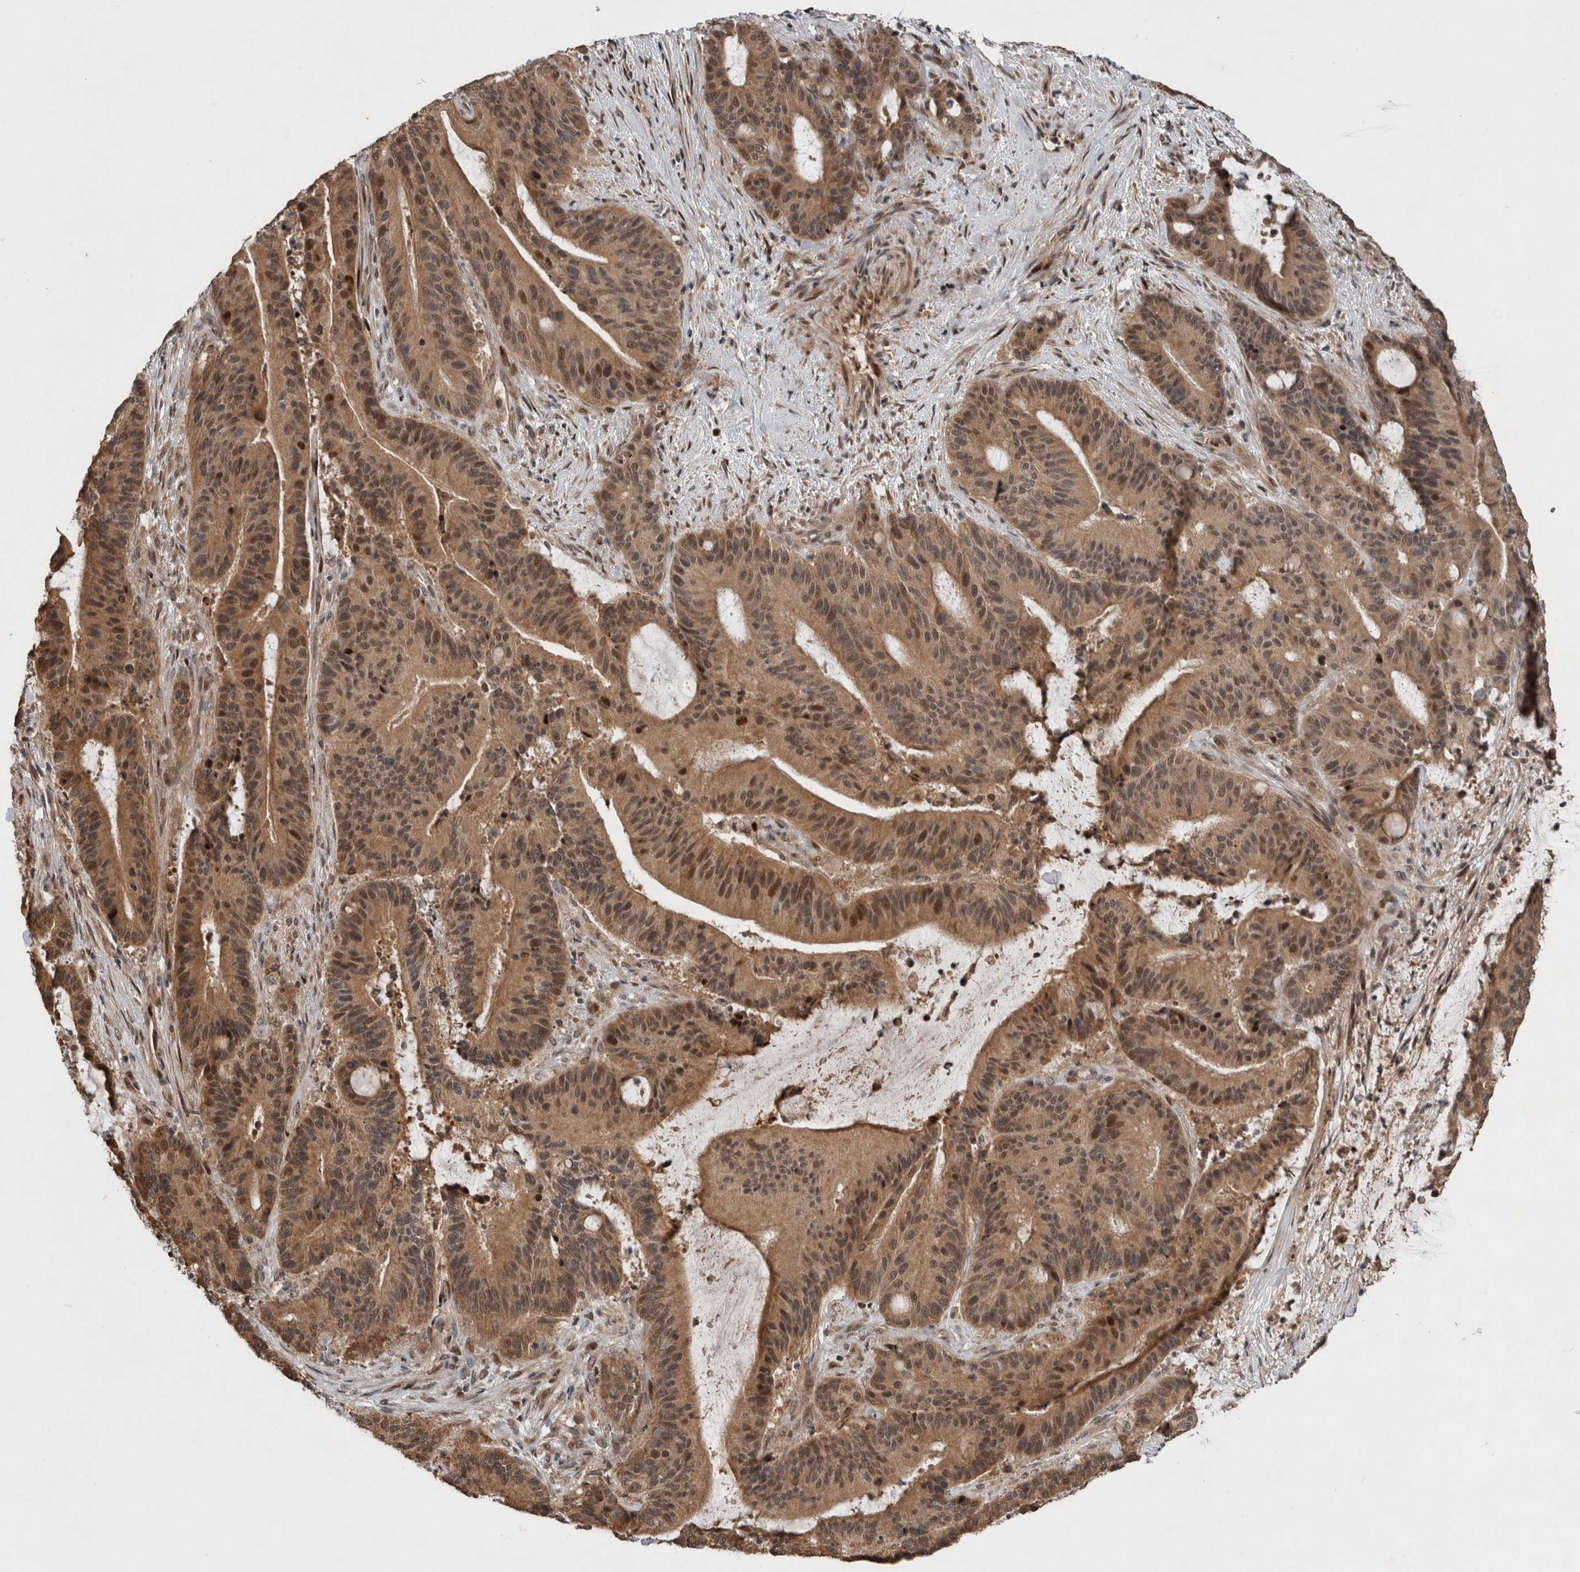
{"staining": {"intensity": "moderate", "quantity": ">75%", "location": "cytoplasmic/membranous,nuclear"}, "tissue": "liver cancer", "cell_type": "Tumor cells", "image_type": "cancer", "snomed": [{"axis": "morphology", "description": "Normal tissue, NOS"}, {"axis": "morphology", "description": "Cholangiocarcinoma"}, {"axis": "topography", "description": "Liver"}, {"axis": "topography", "description": "Peripheral nerve tissue"}], "caption": "Protein expression by IHC displays moderate cytoplasmic/membranous and nuclear expression in about >75% of tumor cells in cholangiocarcinoma (liver).", "gene": "GIMAP6", "patient": {"sex": "female", "age": 73}}